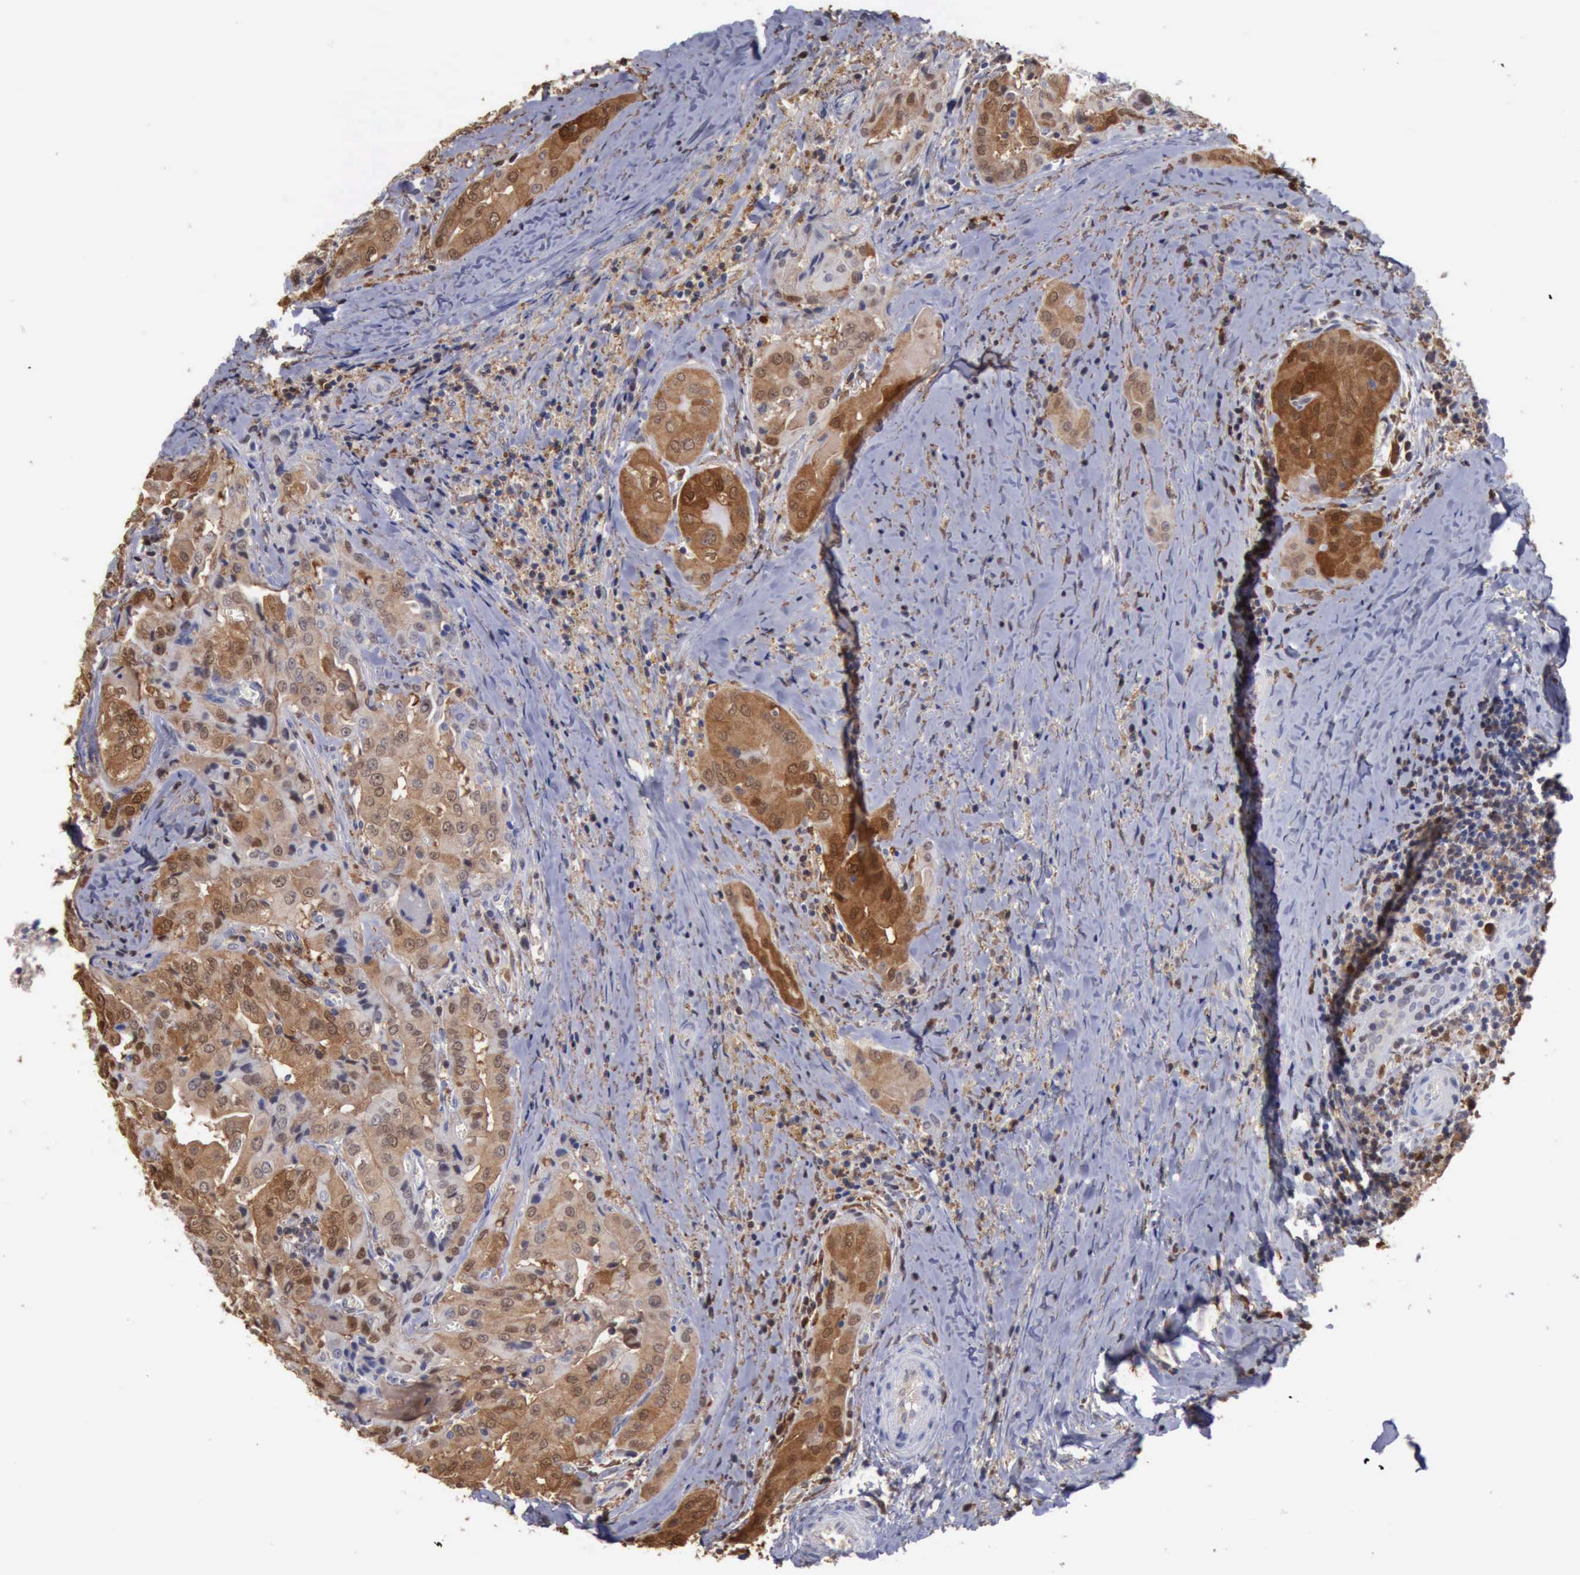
{"staining": {"intensity": "weak", "quantity": "25%-75%", "location": "cytoplasmic/membranous,nuclear"}, "tissue": "thyroid cancer", "cell_type": "Tumor cells", "image_type": "cancer", "snomed": [{"axis": "morphology", "description": "Papillary adenocarcinoma, NOS"}, {"axis": "topography", "description": "Thyroid gland"}], "caption": "This is an image of immunohistochemistry (IHC) staining of thyroid cancer, which shows weak positivity in the cytoplasmic/membranous and nuclear of tumor cells.", "gene": "STAT1", "patient": {"sex": "female", "age": 71}}